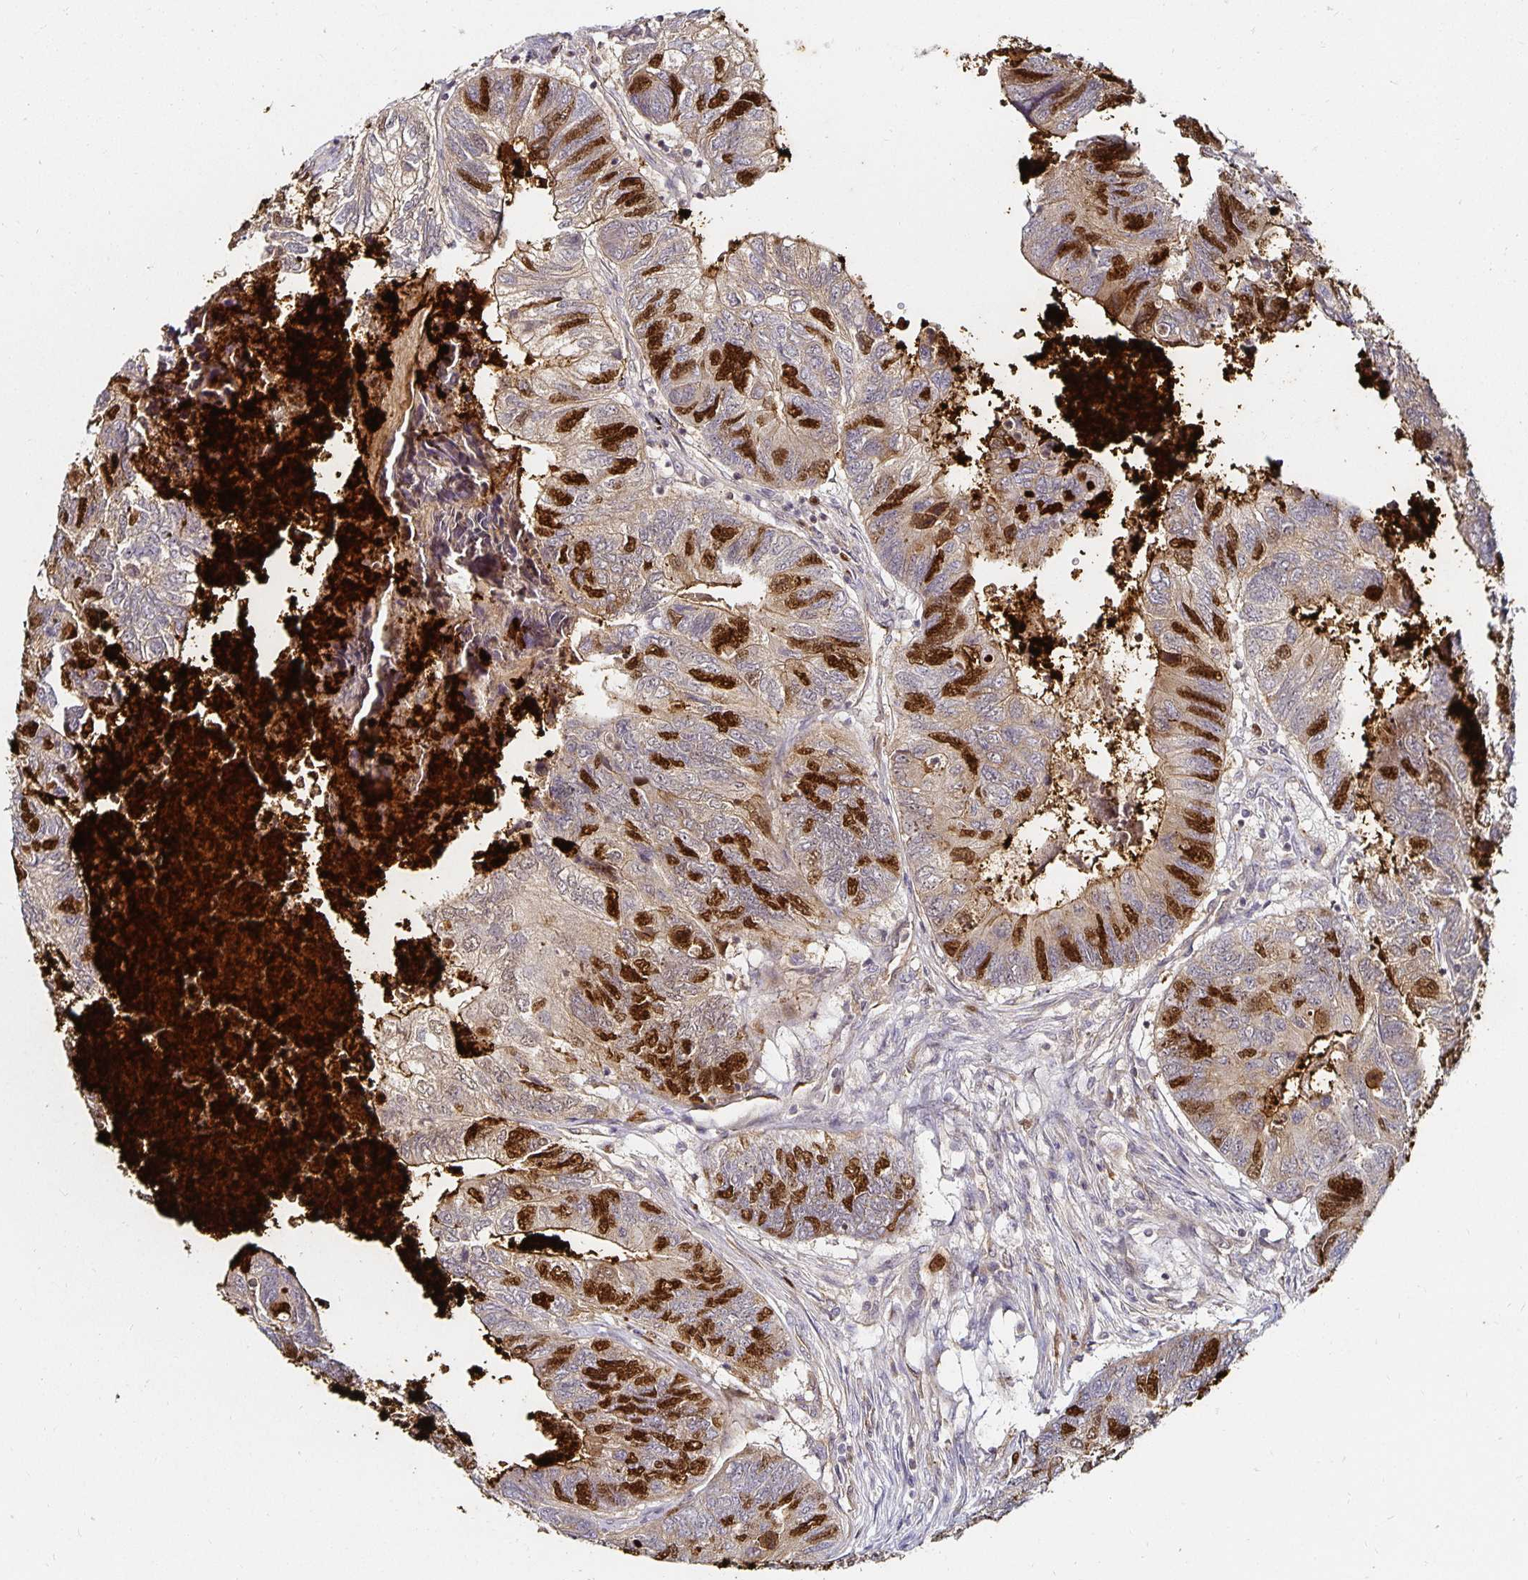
{"staining": {"intensity": "strong", "quantity": "25%-75%", "location": "nuclear"}, "tissue": "colorectal cancer", "cell_type": "Tumor cells", "image_type": "cancer", "snomed": [{"axis": "morphology", "description": "Adenocarcinoma, NOS"}, {"axis": "topography", "description": "Colon"}], "caption": "Protein staining demonstrates strong nuclear positivity in approximately 25%-75% of tumor cells in colorectal cancer.", "gene": "ANLN", "patient": {"sex": "female", "age": 67}}